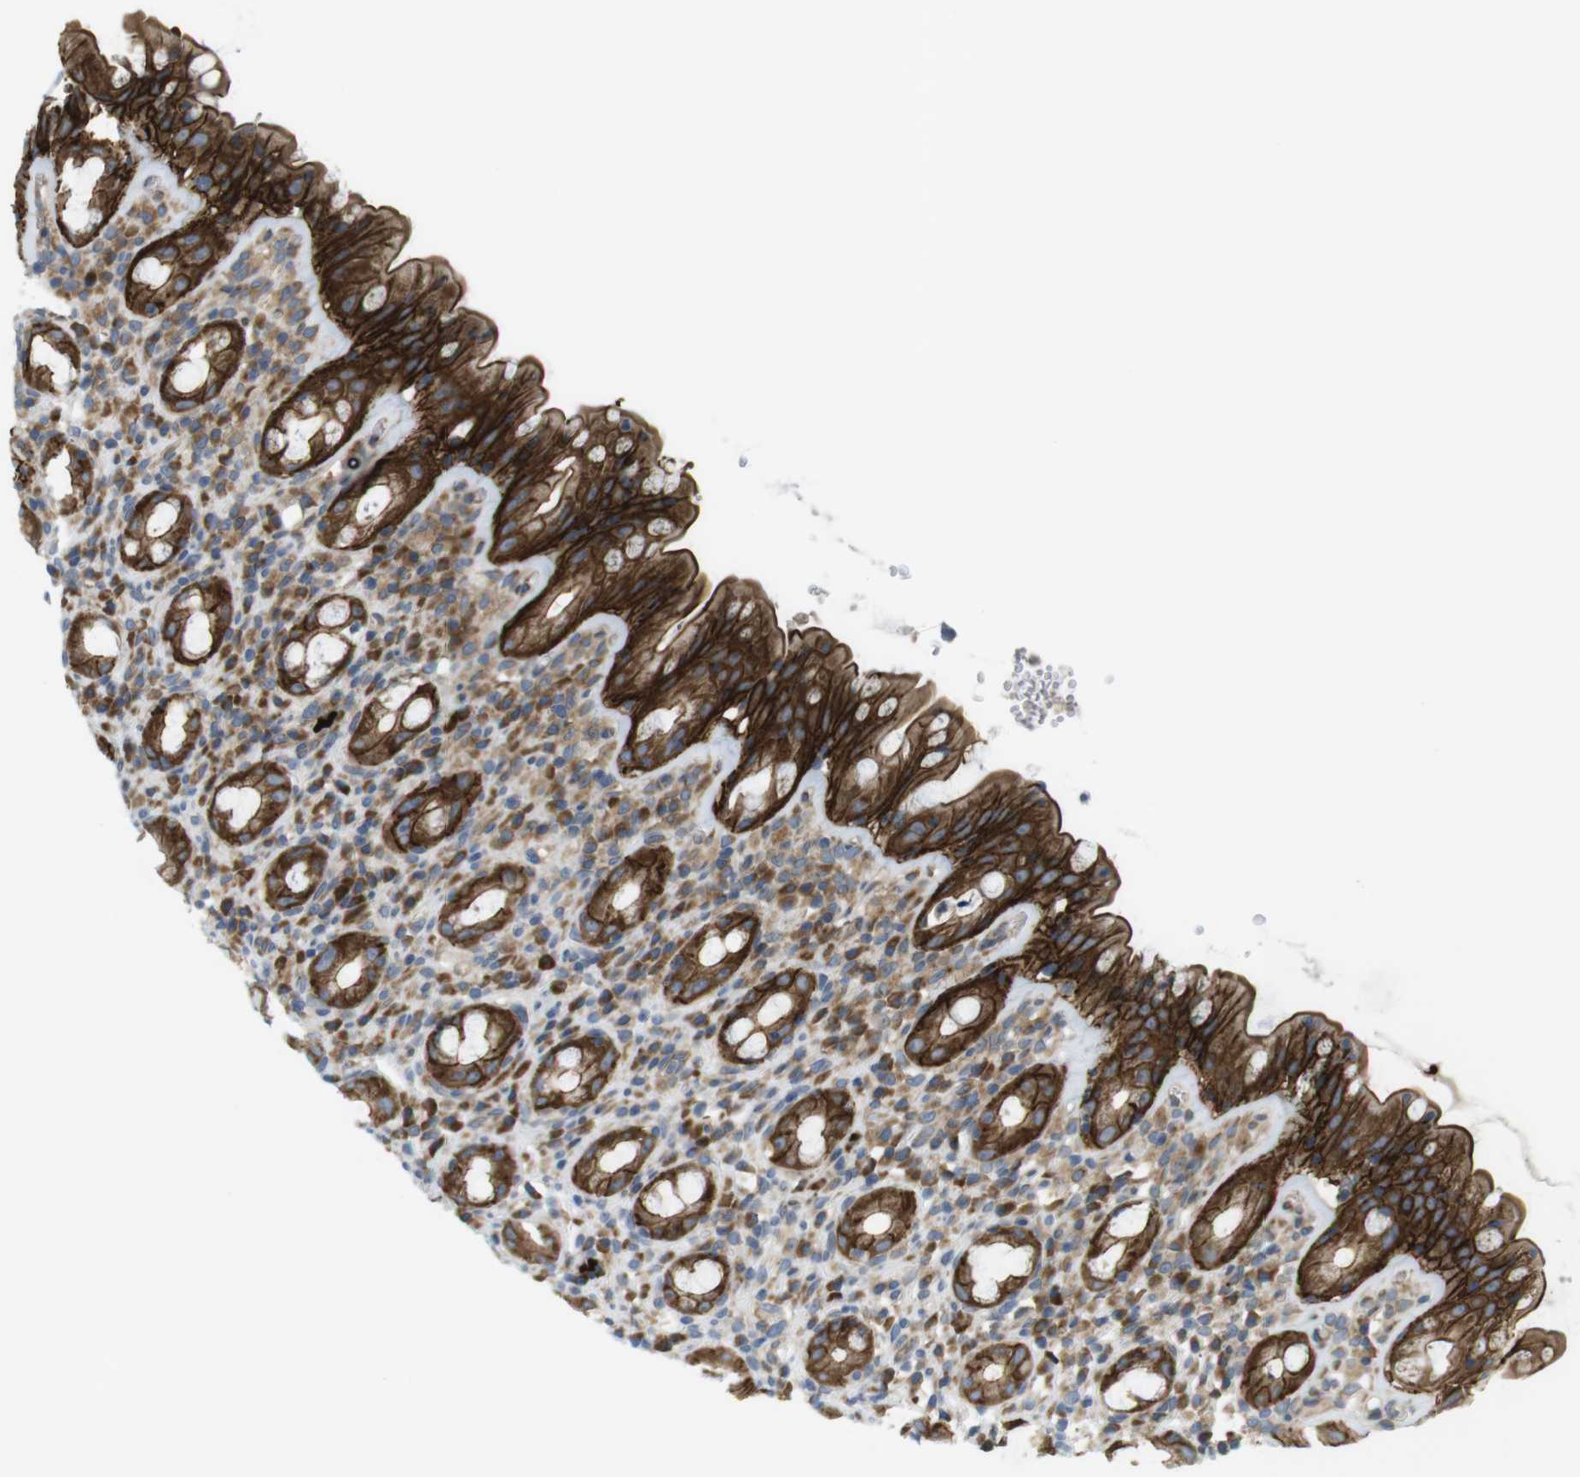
{"staining": {"intensity": "strong", "quantity": ">75%", "location": "cytoplasmic/membranous"}, "tissue": "rectum", "cell_type": "Glandular cells", "image_type": "normal", "snomed": [{"axis": "morphology", "description": "Normal tissue, NOS"}, {"axis": "topography", "description": "Rectum"}], "caption": "Strong cytoplasmic/membranous staining is identified in about >75% of glandular cells in normal rectum.", "gene": "GJC3", "patient": {"sex": "male", "age": 44}}